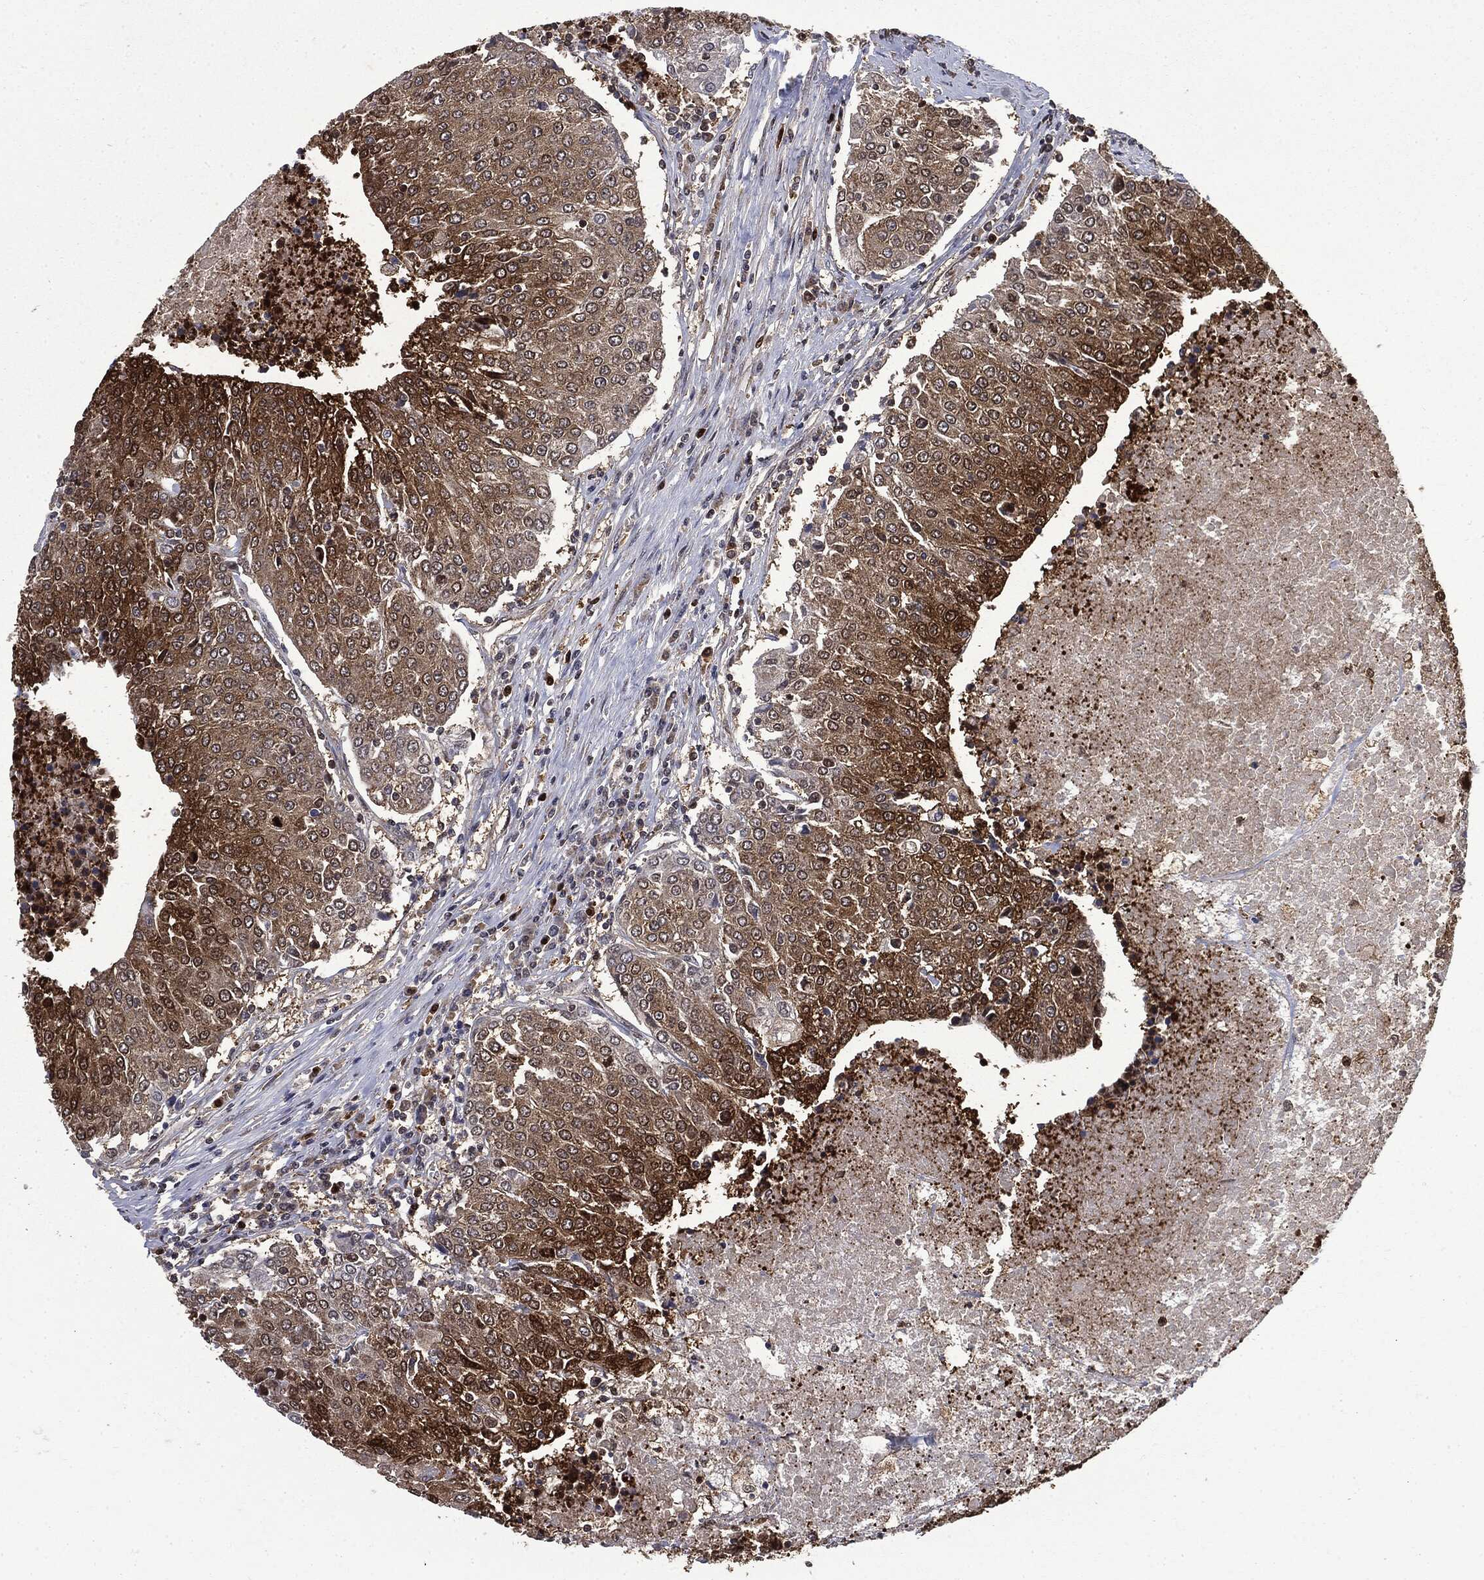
{"staining": {"intensity": "strong", "quantity": "25%-75%", "location": "cytoplasmic/membranous"}, "tissue": "urothelial cancer", "cell_type": "Tumor cells", "image_type": "cancer", "snomed": [{"axis": "morphology", "description": "Urothelial carcinoma, High grade"}, {"axis": "topography", "description": "Urinary bladder"}], "caption": "Urothelial cancer stained for a protein (brown) demonstrates strong cytoplasmic/membranous positive positivity in about 25%-75% of tumor cells.", "gene": "GPI", "patient": {"sex": "female", "age": 85}}